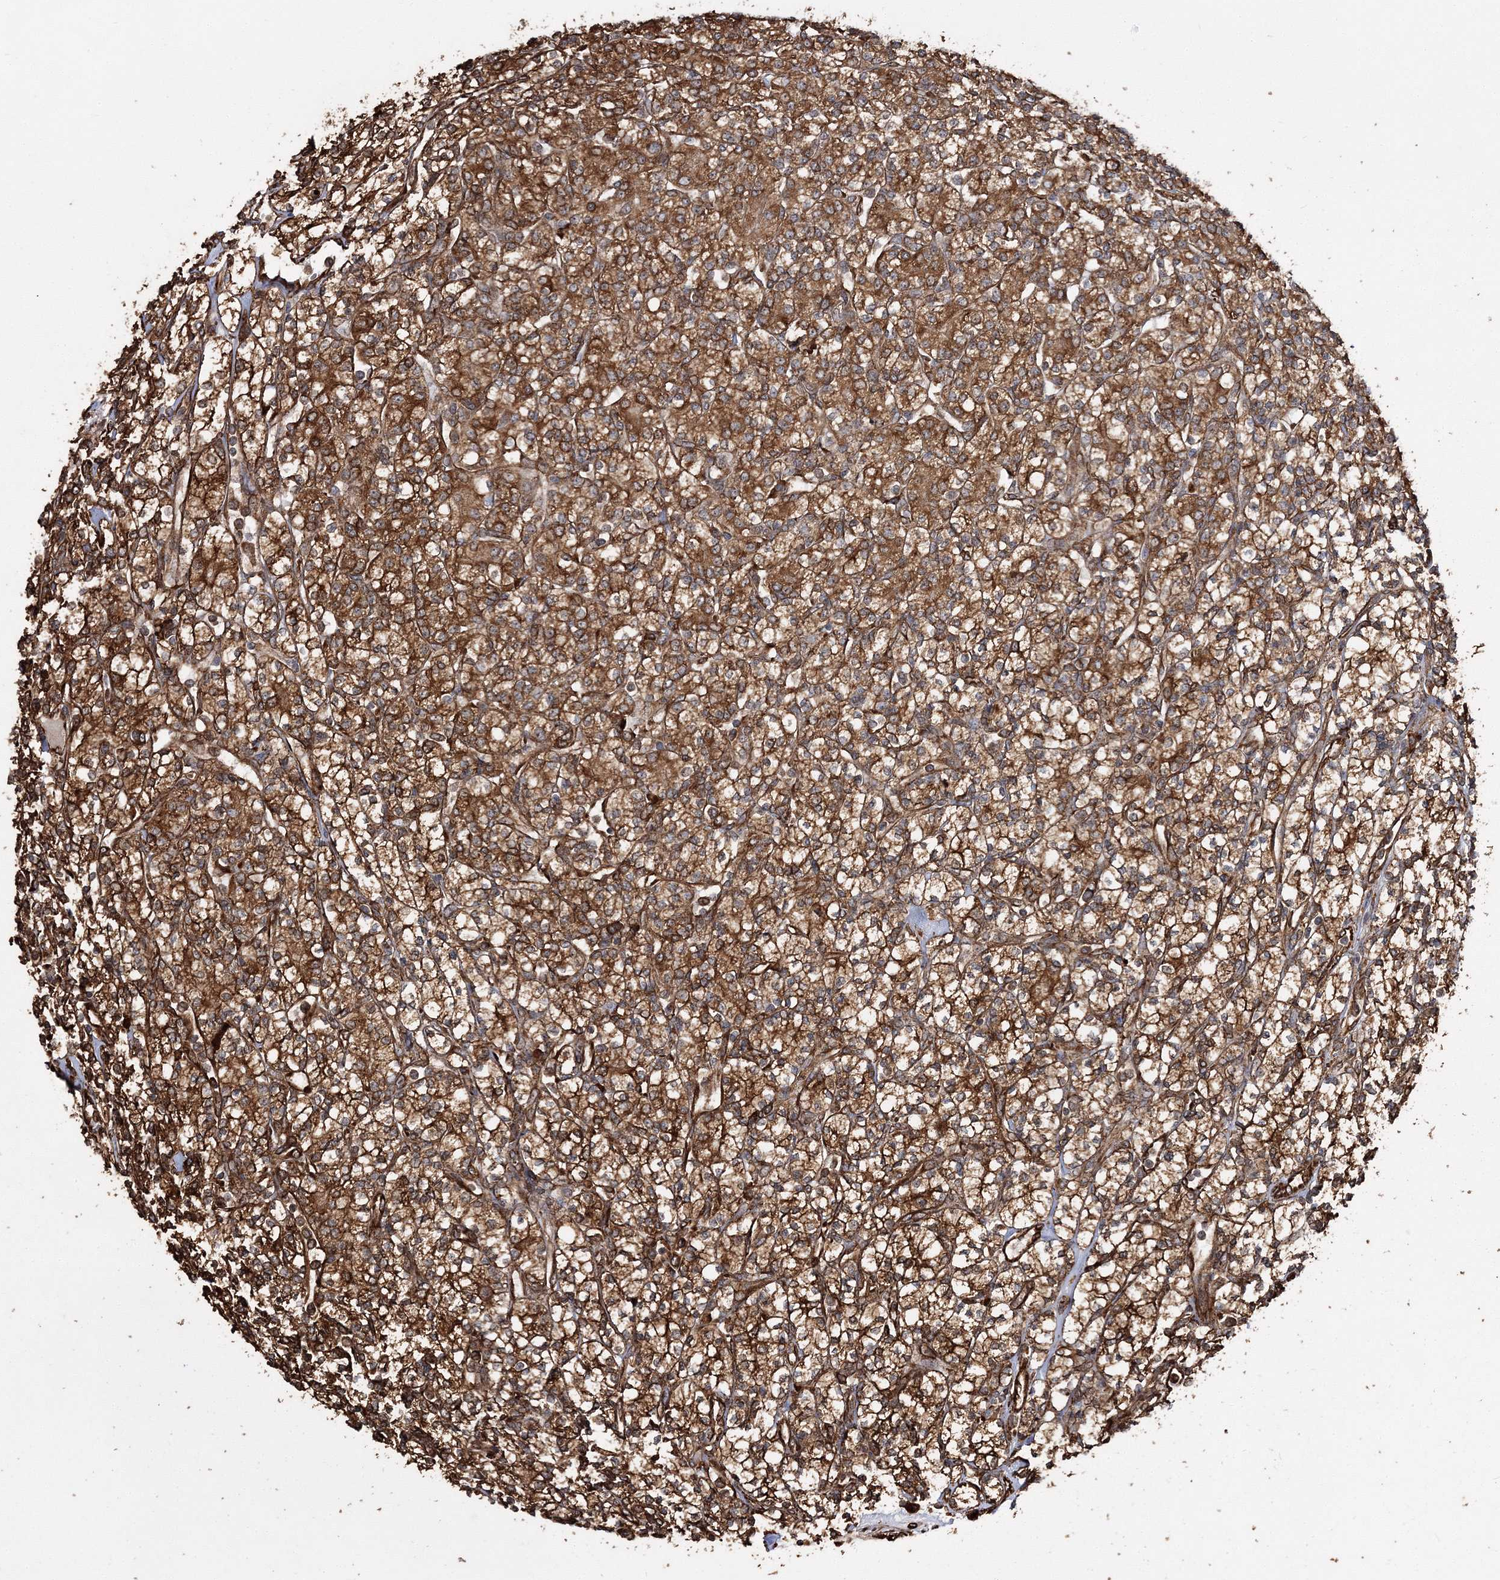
{"staining": {"intensity": "strong", "quantity": ">75%", "location": "cytoplasmic/membranous"}, "tissue": "renal cancer", "cell_type": "Tumor cells", "image_type": "cancer", "snomed": [{"axis": "morphology", "description": "Adenocarcinoma, NOS"}, {"axis": "topography", "description": "Kidney"}], "caption": "Immunohistochemistry image of renal adenocarcinoma stained for a protein (brown), which shows high levels of strong cytoplasmic/membranous expression in about >75% of tumor cells.", "gene": "SCRN3", "patient": {"sex": "male", "age": 77}}